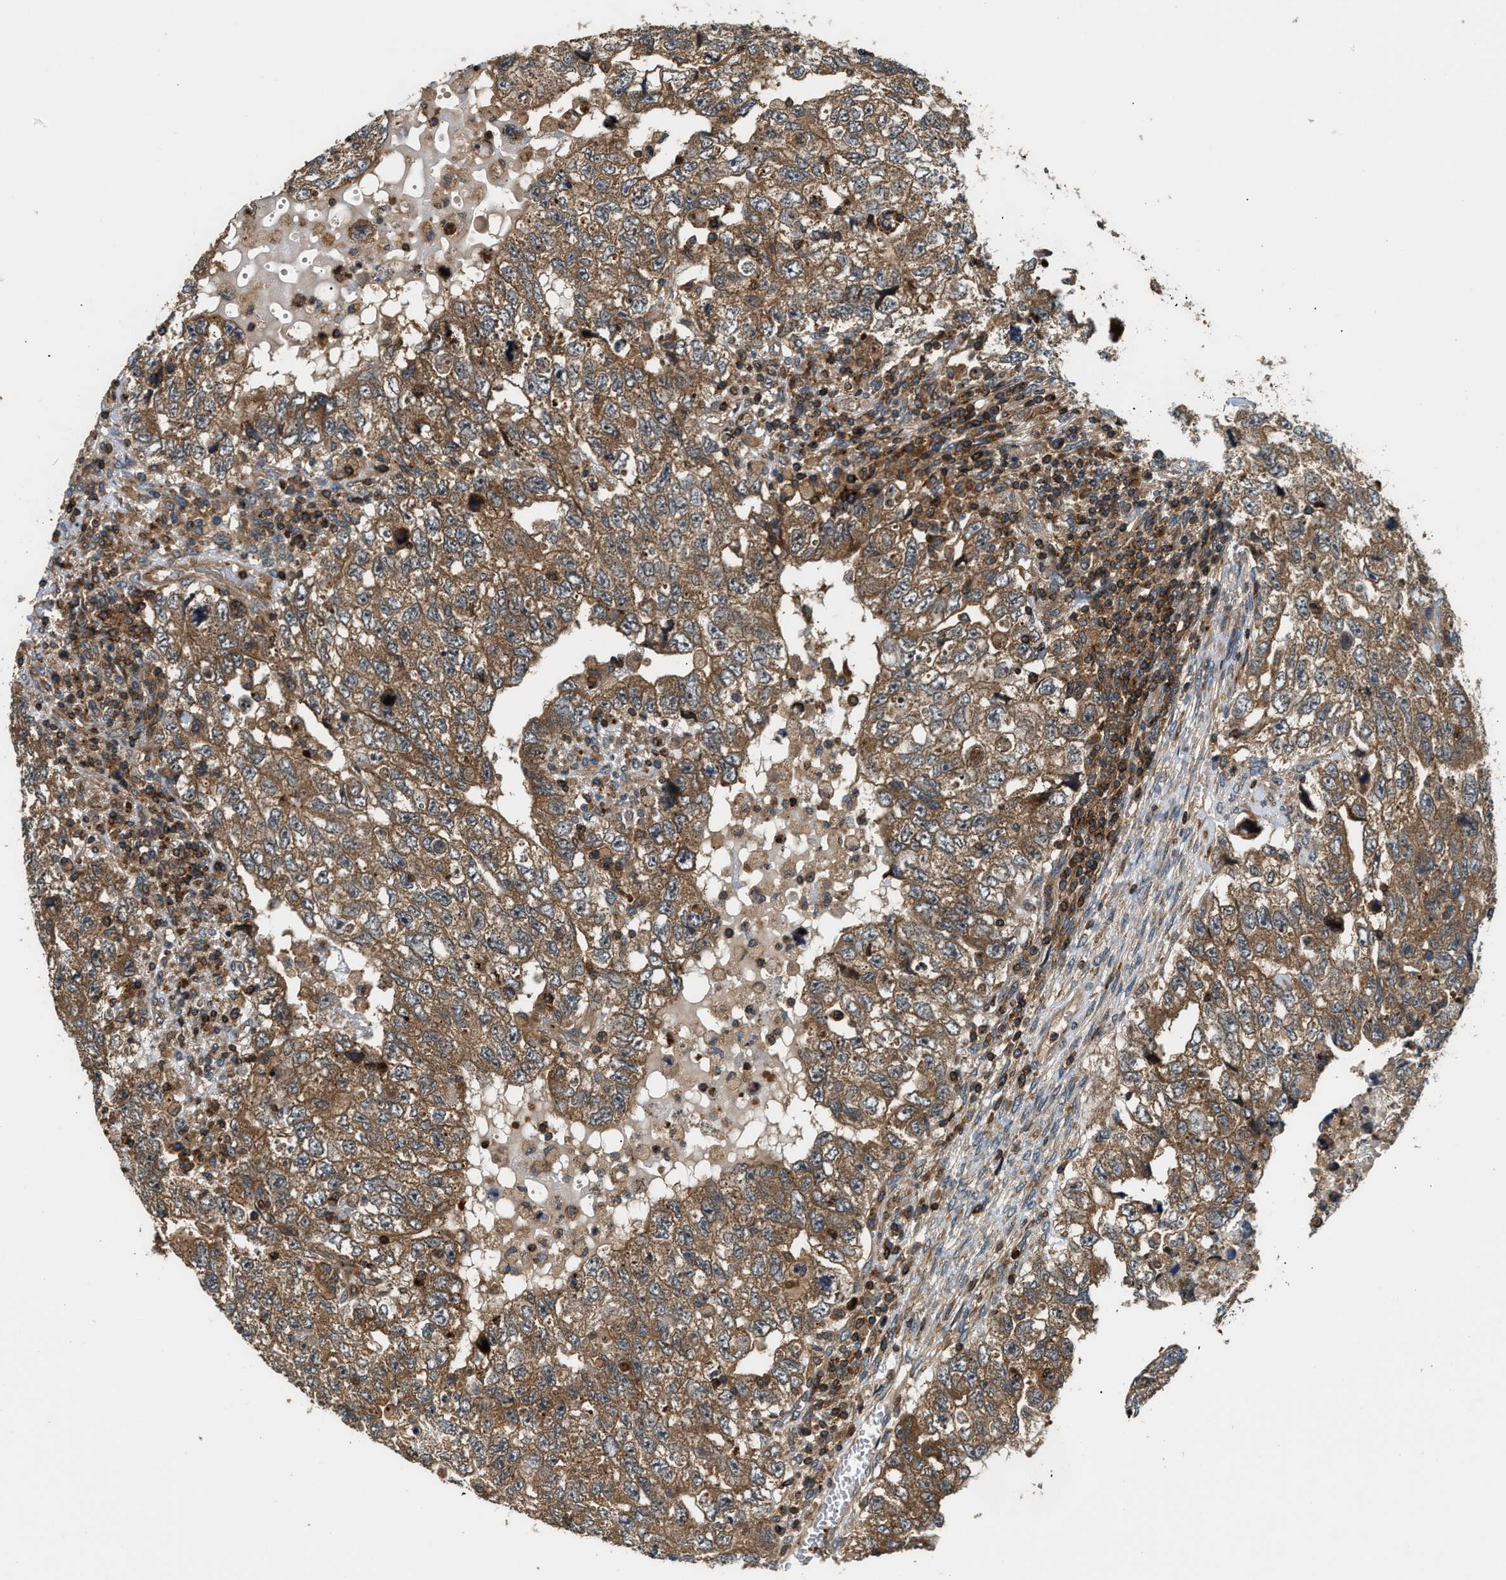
{"staining": {"intensity": "moderate", "quantity": ">75%", "location": "cytoplasmic/membranous,nuclear"}, "tissue": "testis cancer", "cell_type": "Tumor cells", "image_type": "cancer", "snomed": [{"axis": "morphology", "description": "Carcinoma, Embryonal, NOS"}, {"axis": "topography", "description": "Testis"}], "caption": "Immunohistochemical staining of testis embryonal carcinoma shows medium levels of moderate cytoplasmic/membranous and nuclear staining in about >75% of tumor cells. (DAB IHC with brightfield microscopy, high magnification).", "gene": "SNX5", "patient": {"sex": "male", "age": 36}}